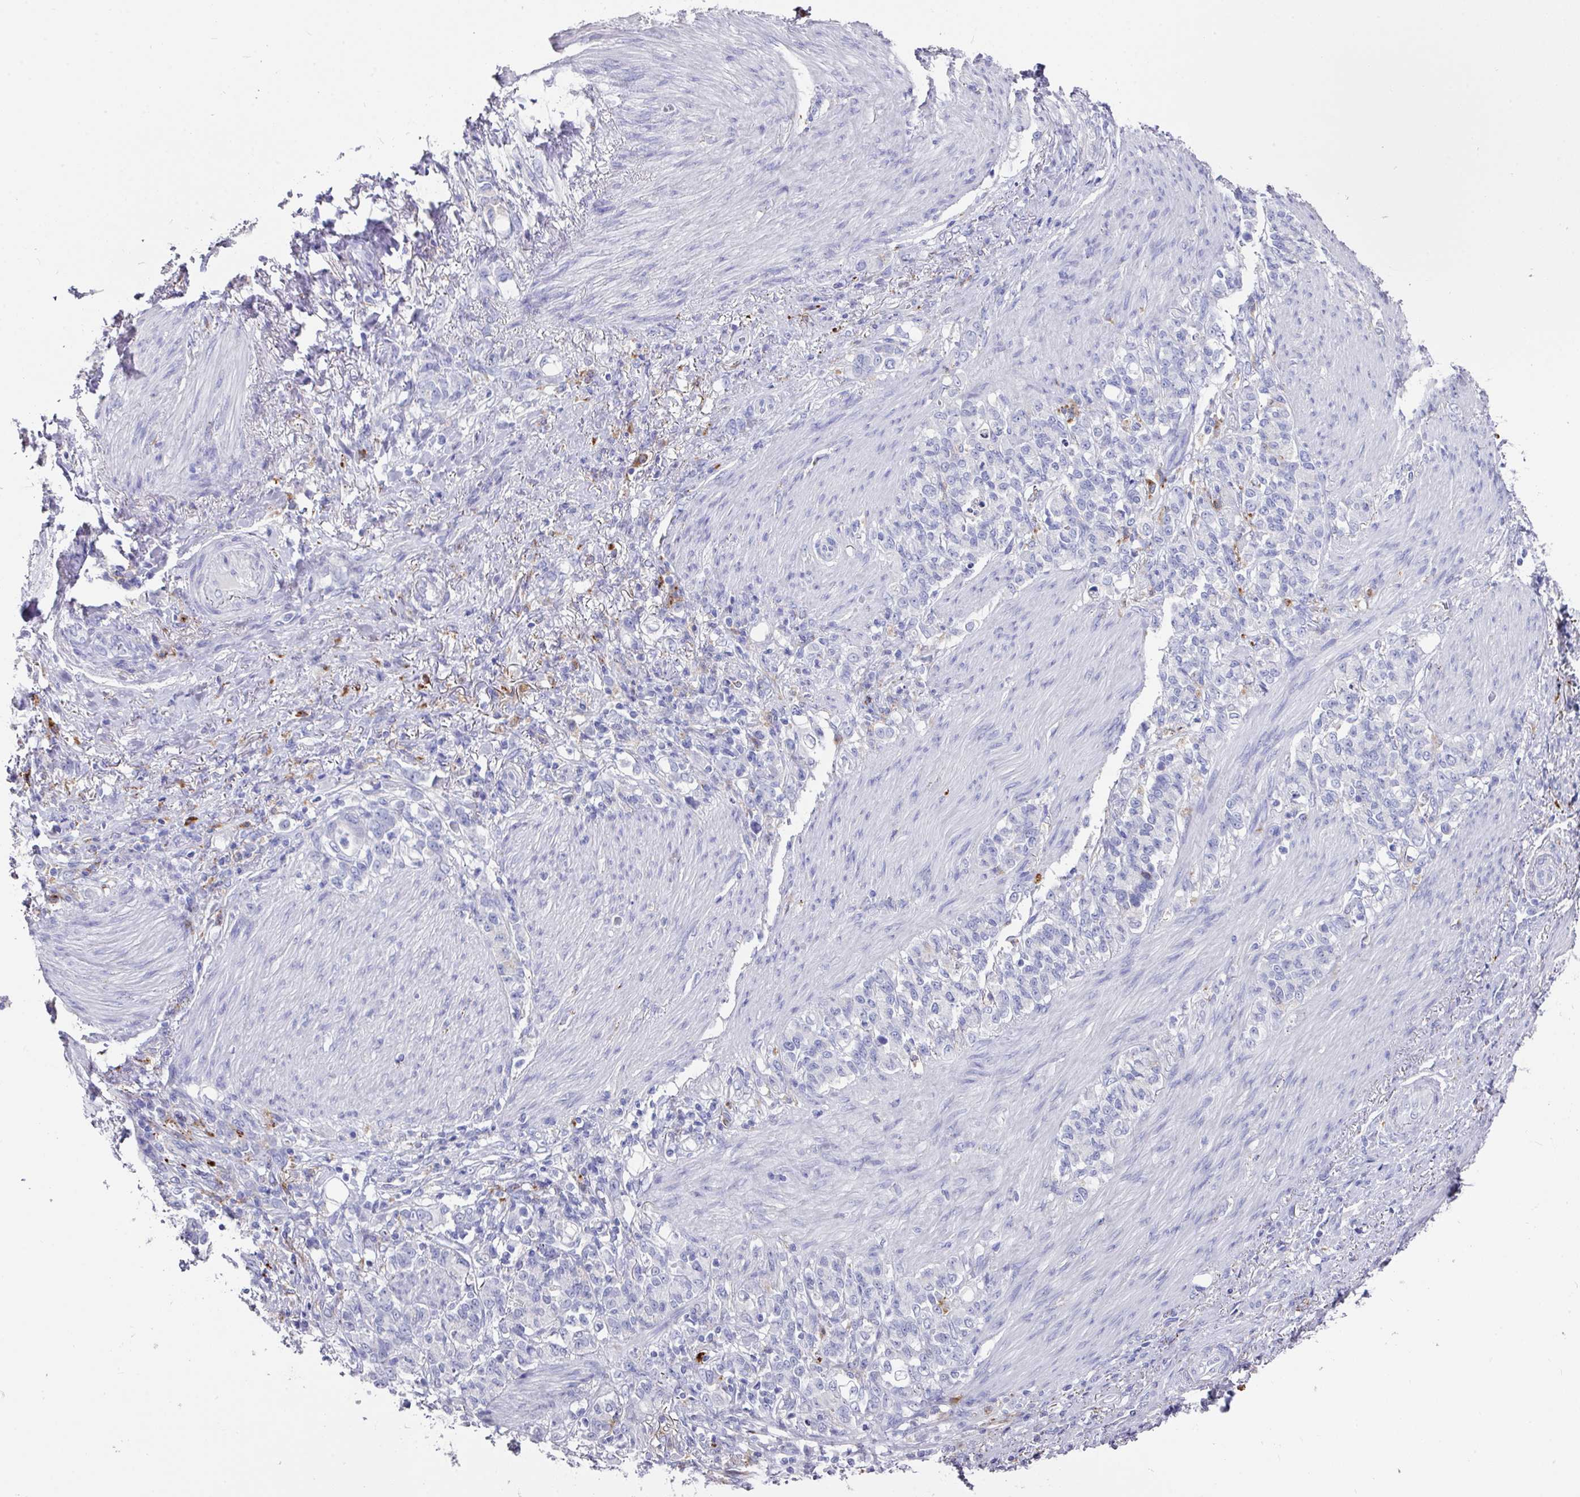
{"staining": {"intensity": "negative", "quantity": "none", "location": "none"}, "tissue": "stomach cancer", "cell_type": "Tumor cells", "image_type": "cancer", "snomed": [{"axis": "morphology", "description": "Adenocarcinoma, NOS"}, {"axis": "topography", "description": "Stomach"}], "caption": "The histopathology image demonstrates no staining of tumor cells in stomach cancer.", "gene": "CPVL", "patient": {"sex": "female", "age": 79}}